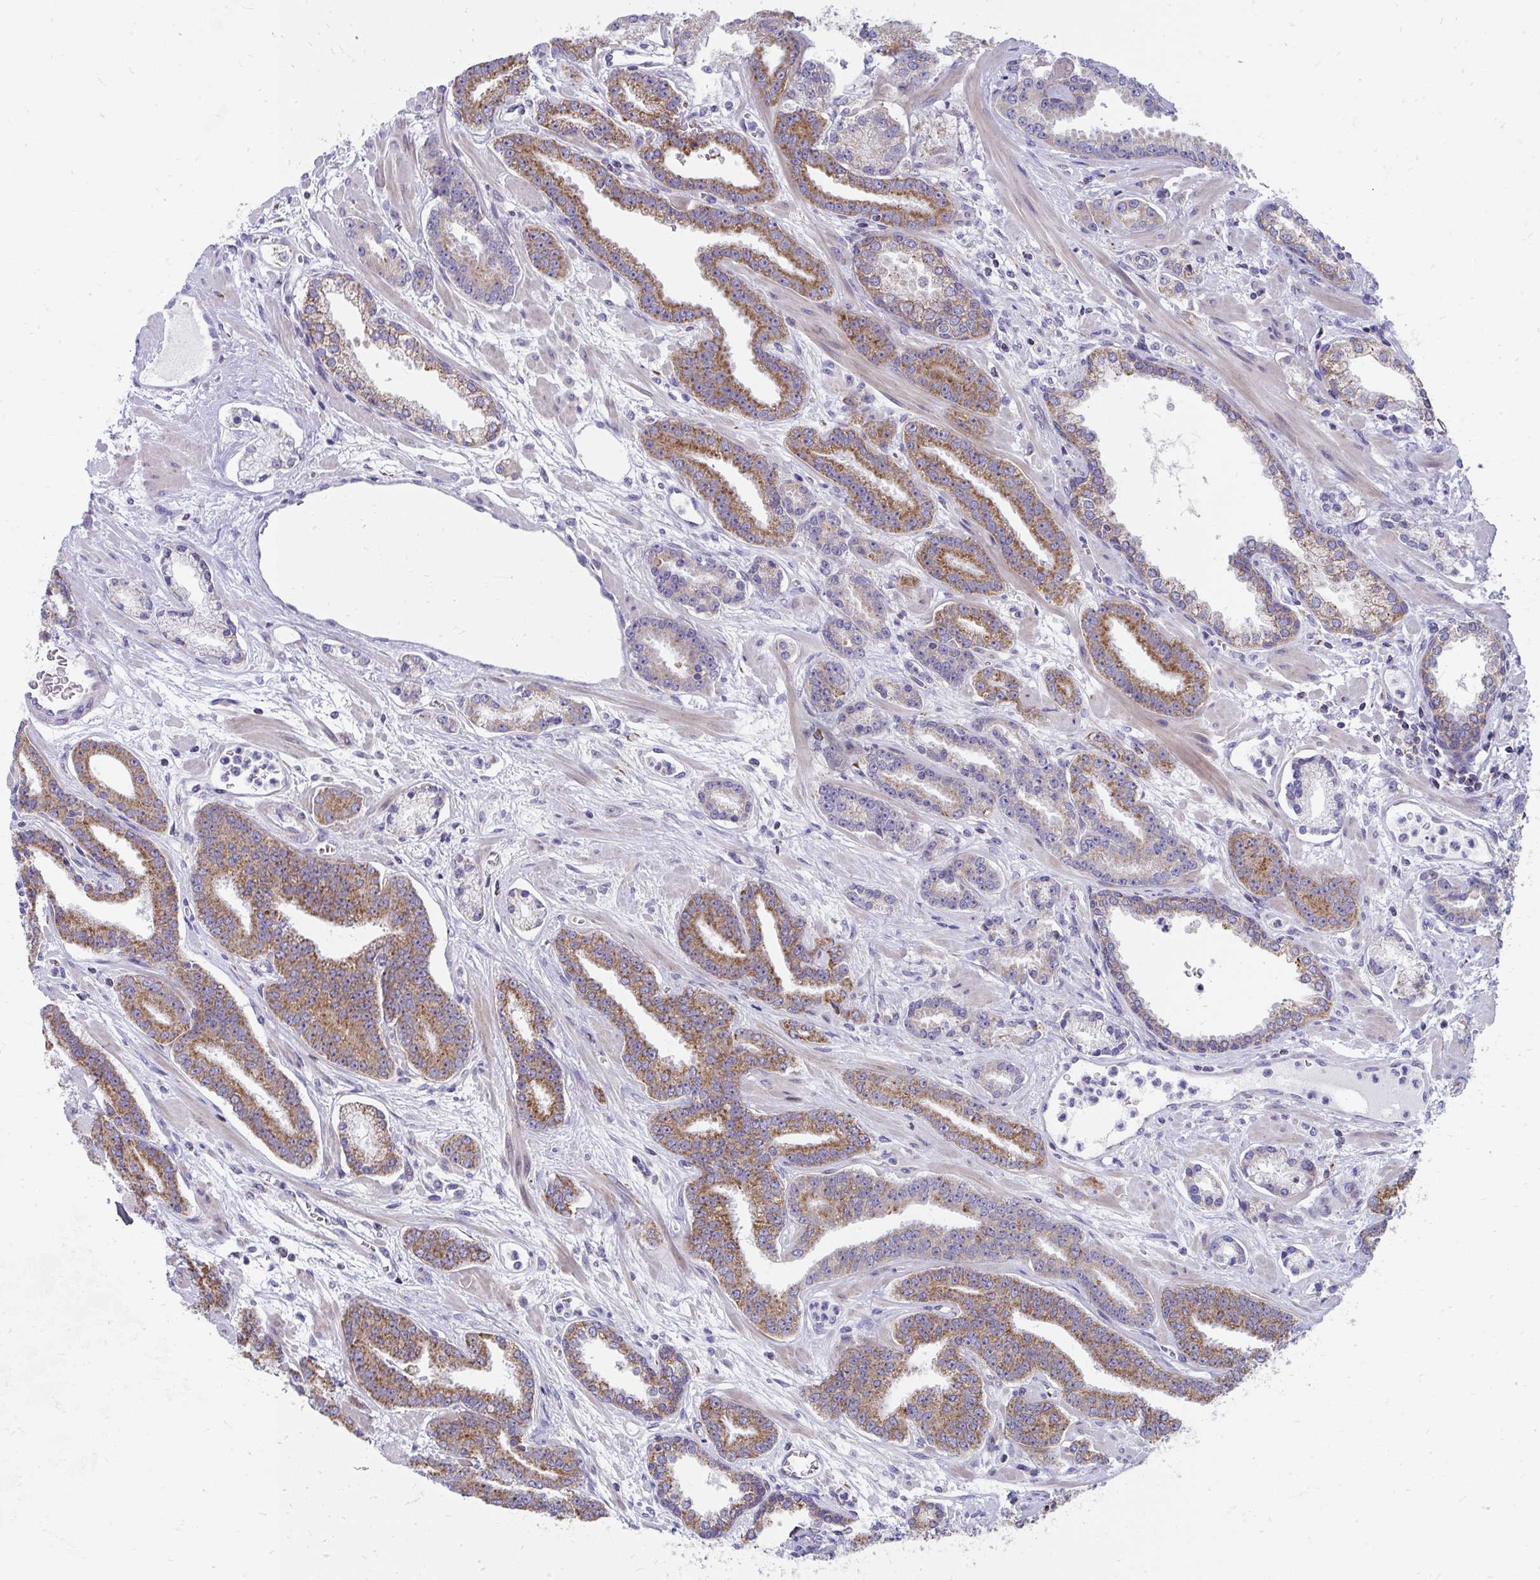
{"staining": {"intensity": "moderate", "quantity": ">75%", "location": "cytoplasmic/membranous"}, "tissue": "prostate cancer", "cell_type": "Tumor cells", "image_type": "cancer", "snomed": [{"axis": "morphology", "description": "Adenocarcinoma, High grade"}, {"axis": "topography", "description": "Prostate"}], "caption": "Immunohistochemical staining of prostate adenocarcinoma (high-grade) reveals moderate cytoplasmic/membranous protein positivity in approximately >75% of tumor cells.", "gene": "IL37", "patient": {"sex": "male", "age": 60}}